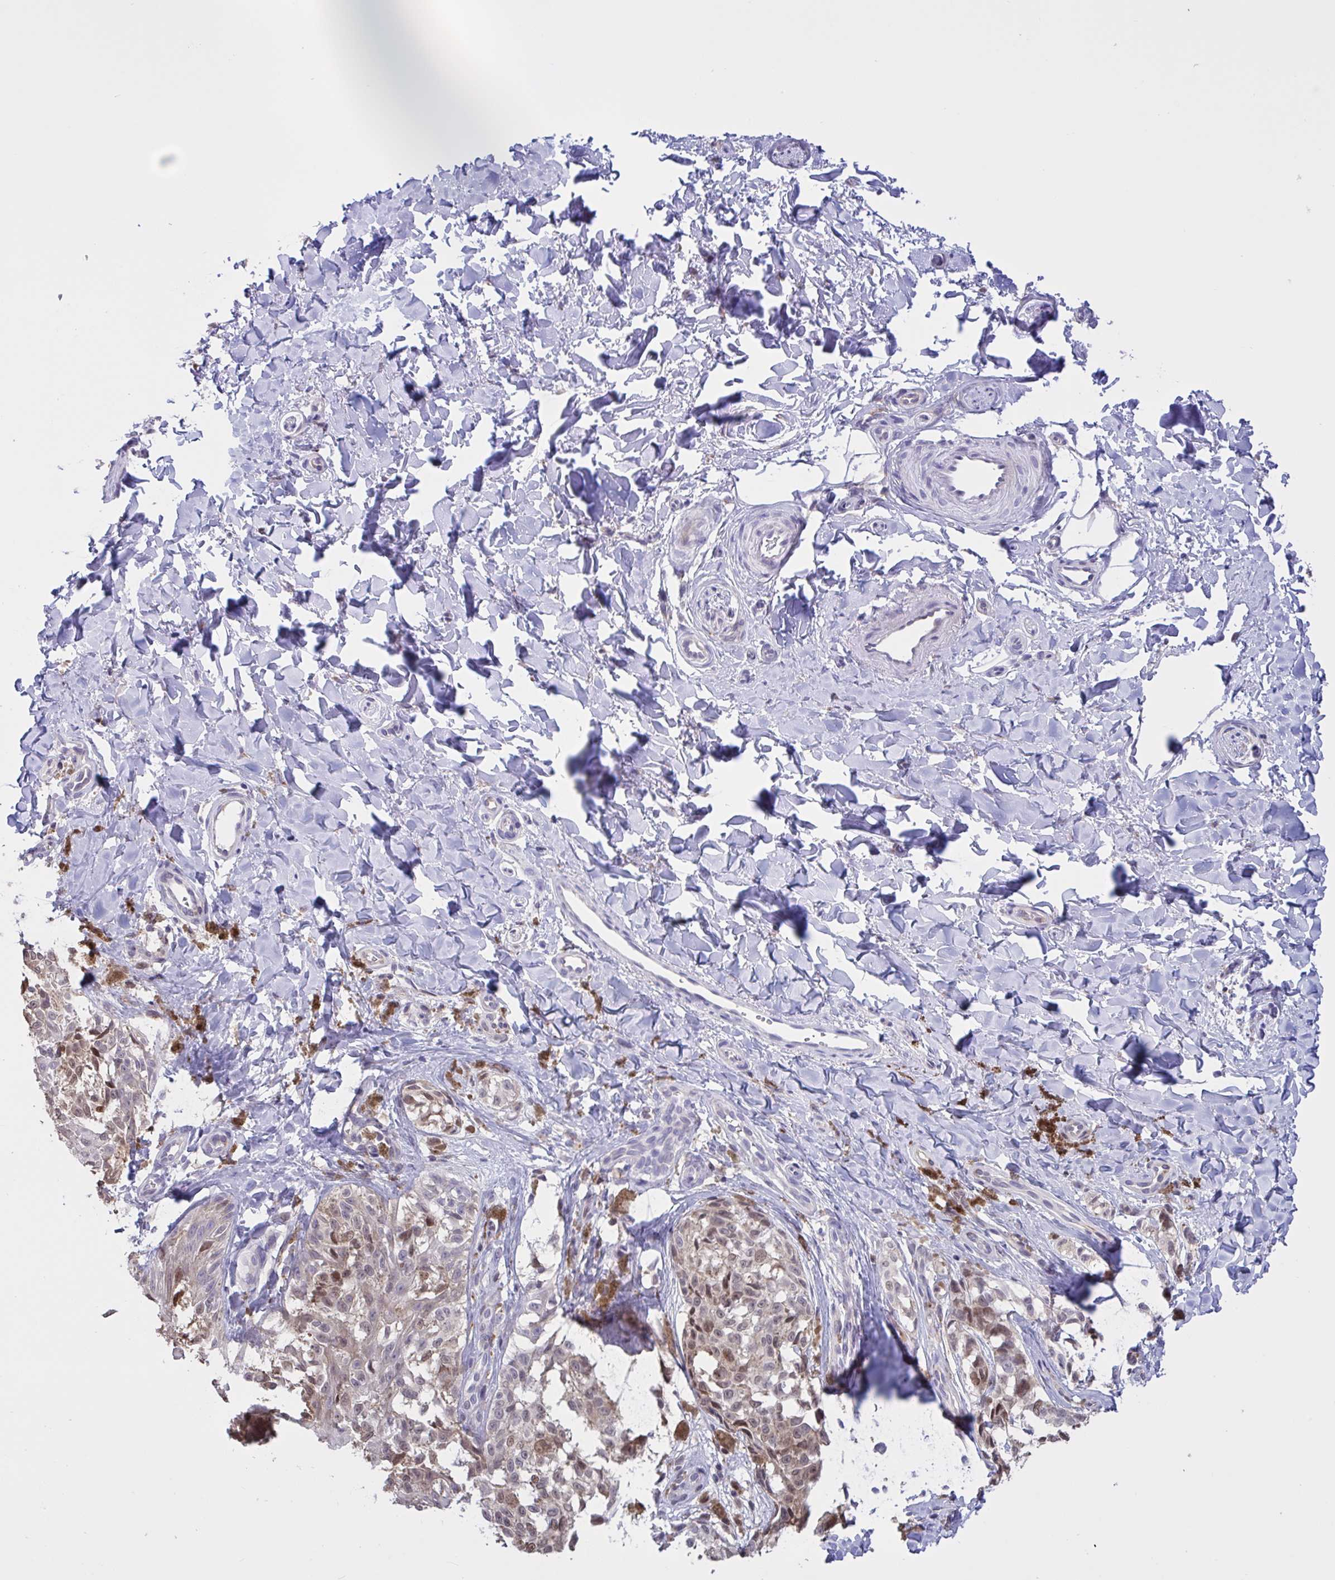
{"staining": {"intensity": "moderate", "quantity": "<25%", "location": "nuclear"}, "tissue": "melanoma", "cell_type": "Tumor cells", "image_type": "cancer", "snomed": [{"axis": "morphology", "description": "Malignant melanoma, NOS"}, {"axis": "topography", "description": "Skin"}], "caption": "Immunohistochemical staining of malignant melanoma exhibits low levels of moderate nuclear protein staining in approximately <25% of tumor cells. (Stains: DAB in brown, nuclei in blue, Microscopy: brightfield microscopy at high magnification).", "gene": "MRGPRX2", "patient": {"sex": "female", "age": 65}}